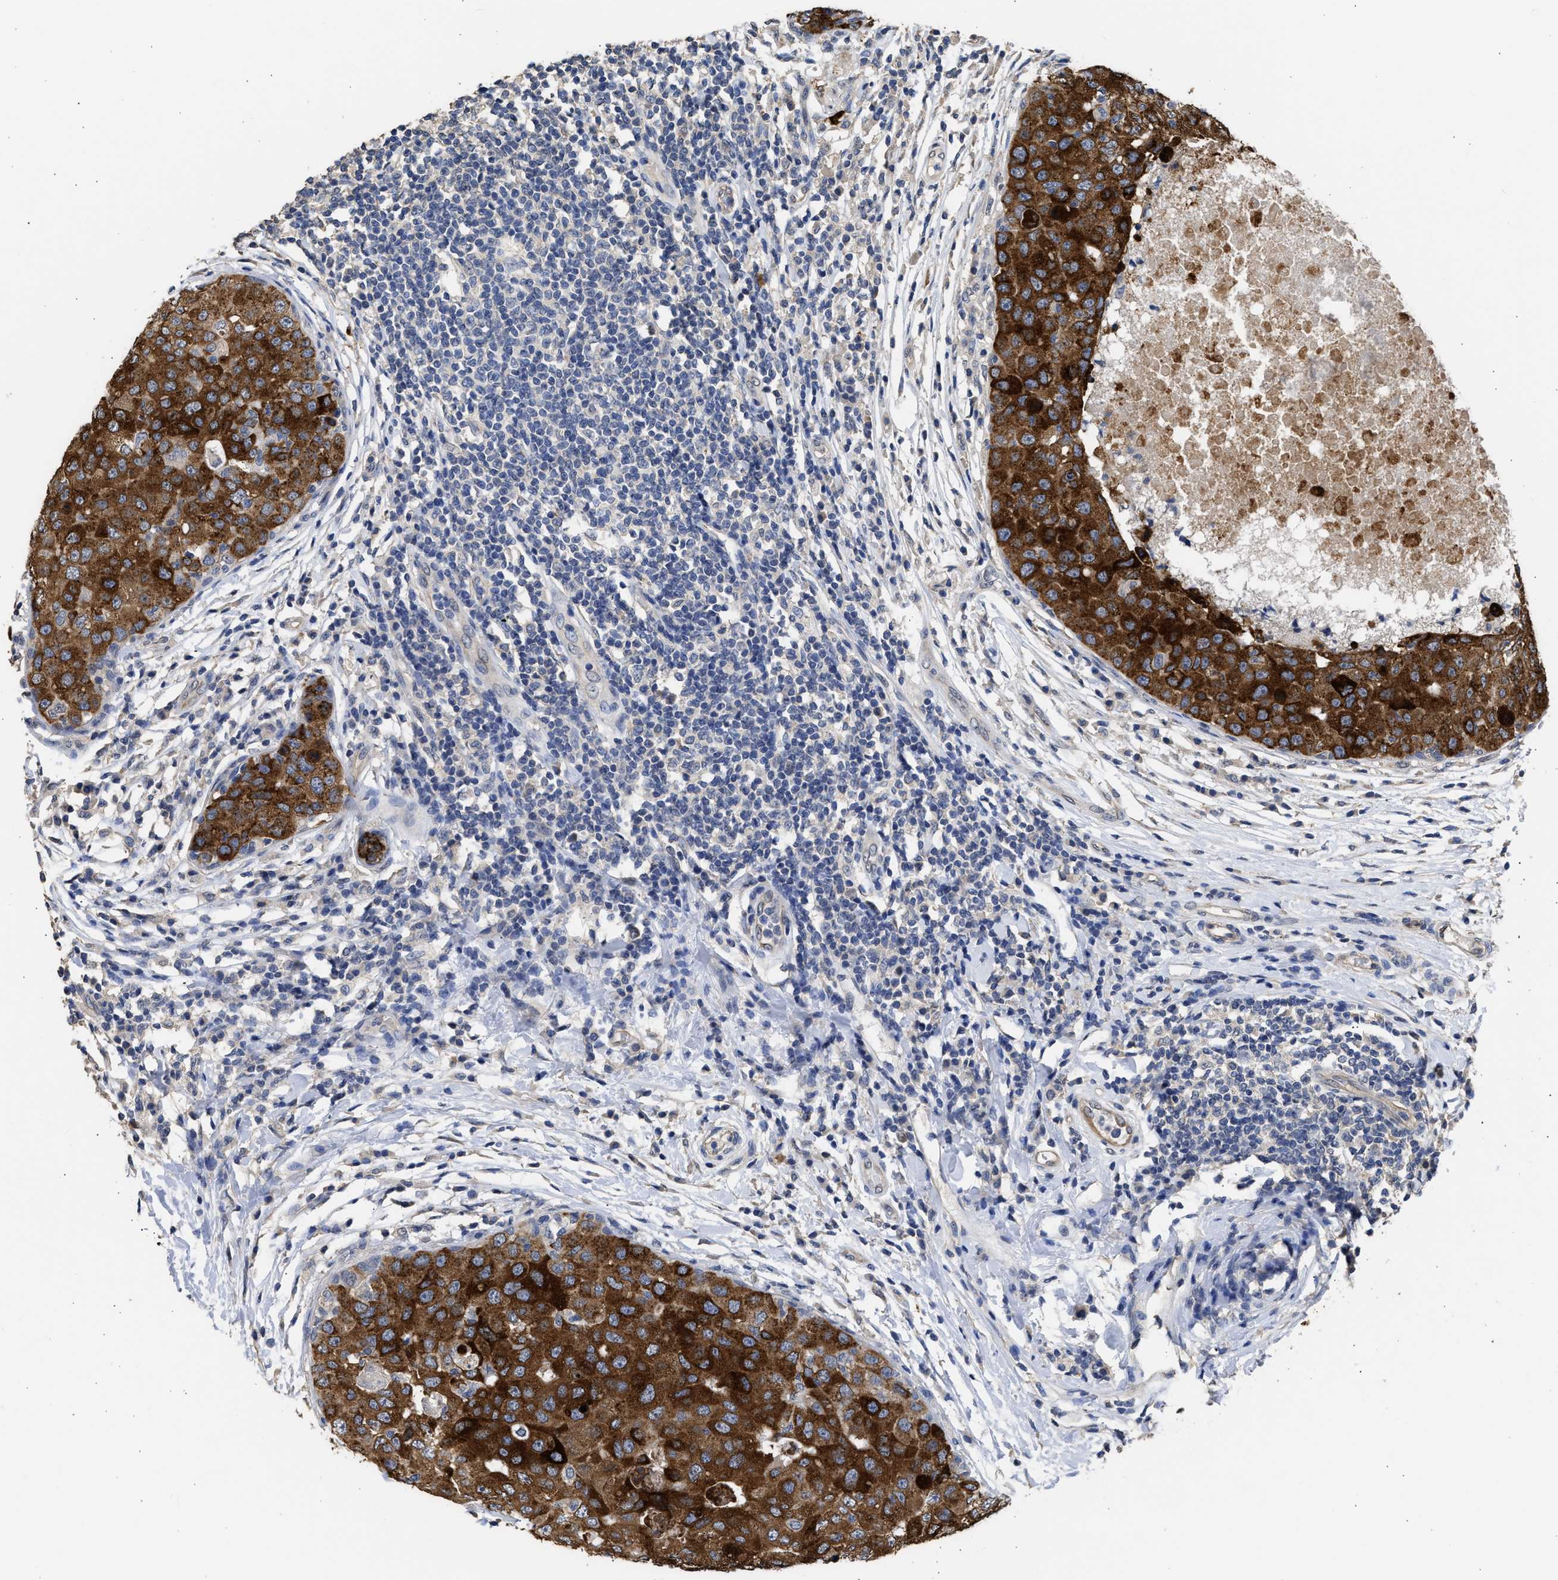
{"staining": {"intensity": "strong", "quantity": "25%-75%", "location": "cytoplasmic/membranous"}, "tissue": "breast cancer", "cell_type": "Tumor cells", "image_type": "cancer", "snomed": [{"axis": "morphology", "description": "Duct carcinoma"}, {"axis": "topography", "description": "Breast"}], "caption": "IHC (DAB (3,3'-diaminobenzidine)) staining of human breast cancer shows strong cytoplasmic/membranous protein staining in about 25%-75% of tumor cells. The protein of interest is stained brown, and the nuclei are stained in blue (DAB (3,3'-diaminobenzidine) IHC with brightfield microscopy, high magnification).", "gene": "SPINT2", "patient": {"sex": "female", "age": 27}}